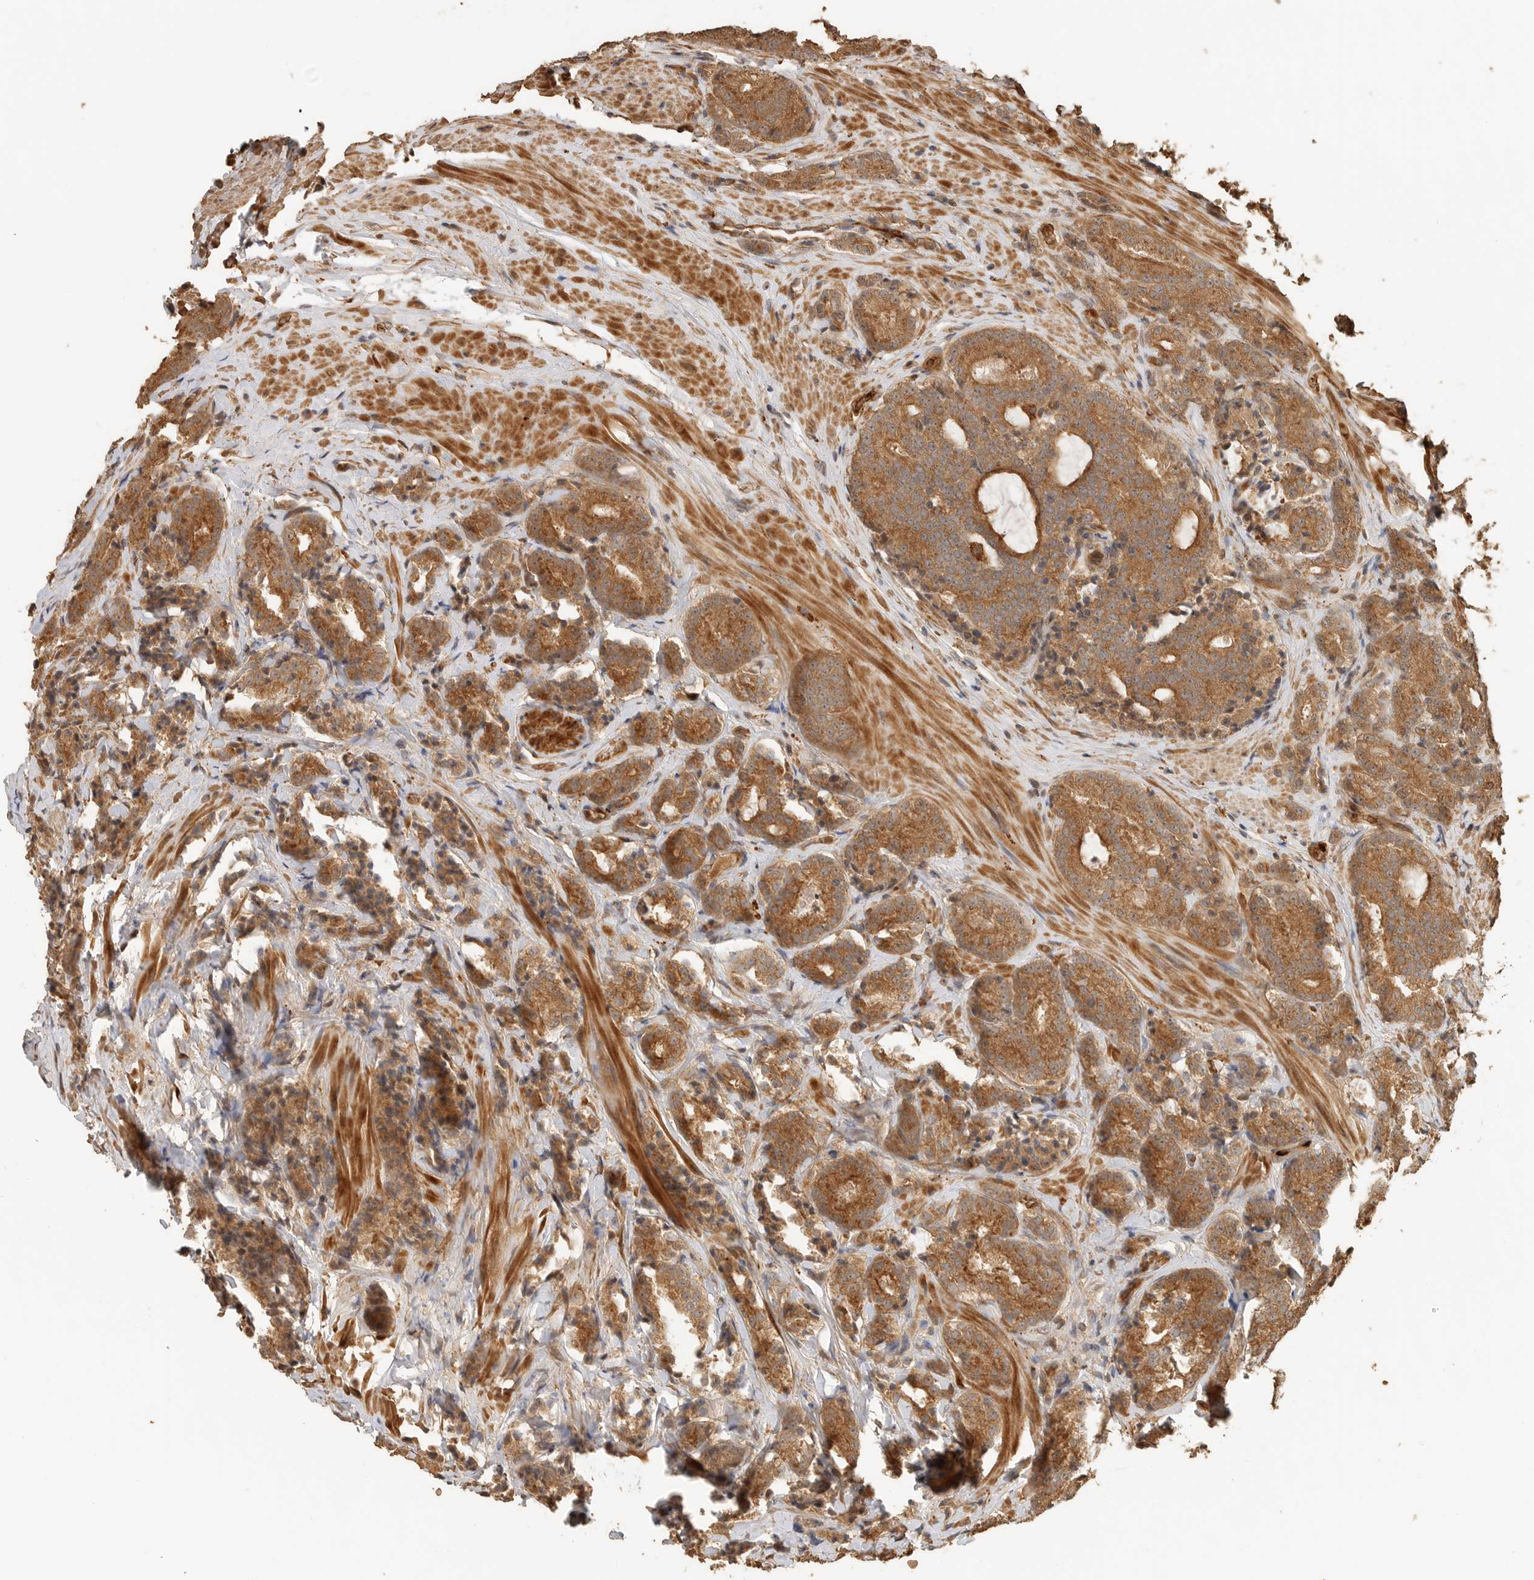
{"staining": {"intensity": "moderate", "quantity": ">75%", "location": "cytoplasmic/membranous"}, "tissue": "prostate cancer", "cell_type": "Tumor cells", "image_type": "cancer", "snomed": [{"axis": "morphology", "description": "Adenocarcinoma, High grade"}, {"axis": "topography", "description": "Prostate"}], "caption": "The photomicrograph shows a brown stain indicating the presence of a protein in the cytoplasmic/membranous of tumor cells in adenocarcinoma (high-grade) (prostate). (IHC, brightfield microscopy, high magnification).", "gene": "OTUD6B", "patient": {"sex": "male", "age": 61}}